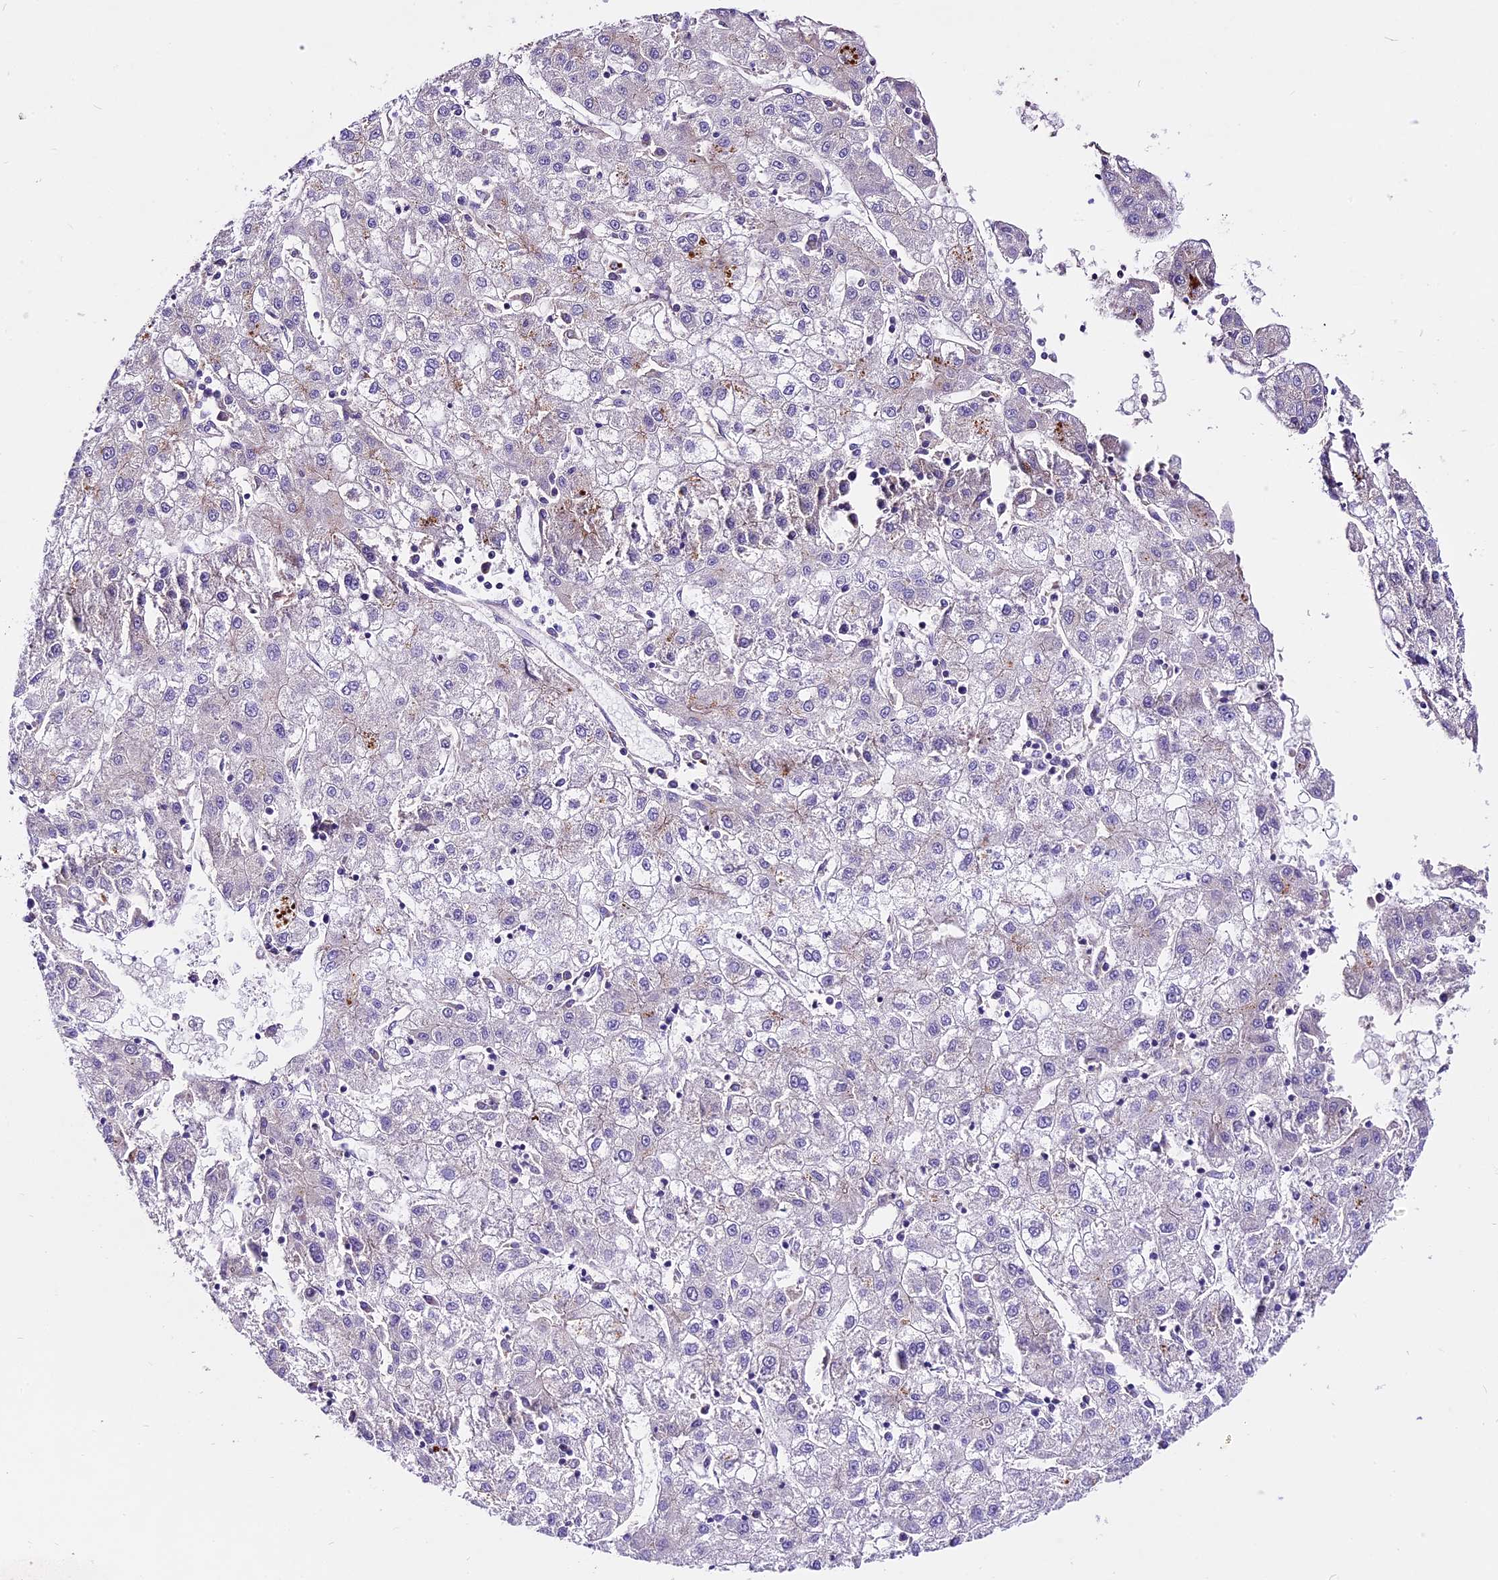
{"staining": {"intensity": "negative", "quantity": "none", "location": "none"}, "tissue": "liver cancer", "cell_type": "Tumor cells", "image_type": "cancer", "snomed": [{"axis": "morphology", "description": "Carcinoma, Hepatocellular, NOS"}, {"axis": "topography", "description": "Liver"}], "caption": "Hepatocellular carcinoma (liver) was stained to show a protein in brown. There is no significant expression in tumor cells. The staining is performed using DAB brown chromogen with nuclei counter-stained in using hematoxylin.", "gene": "PEMT", "patient": {"sex": "male", "age": 72}}